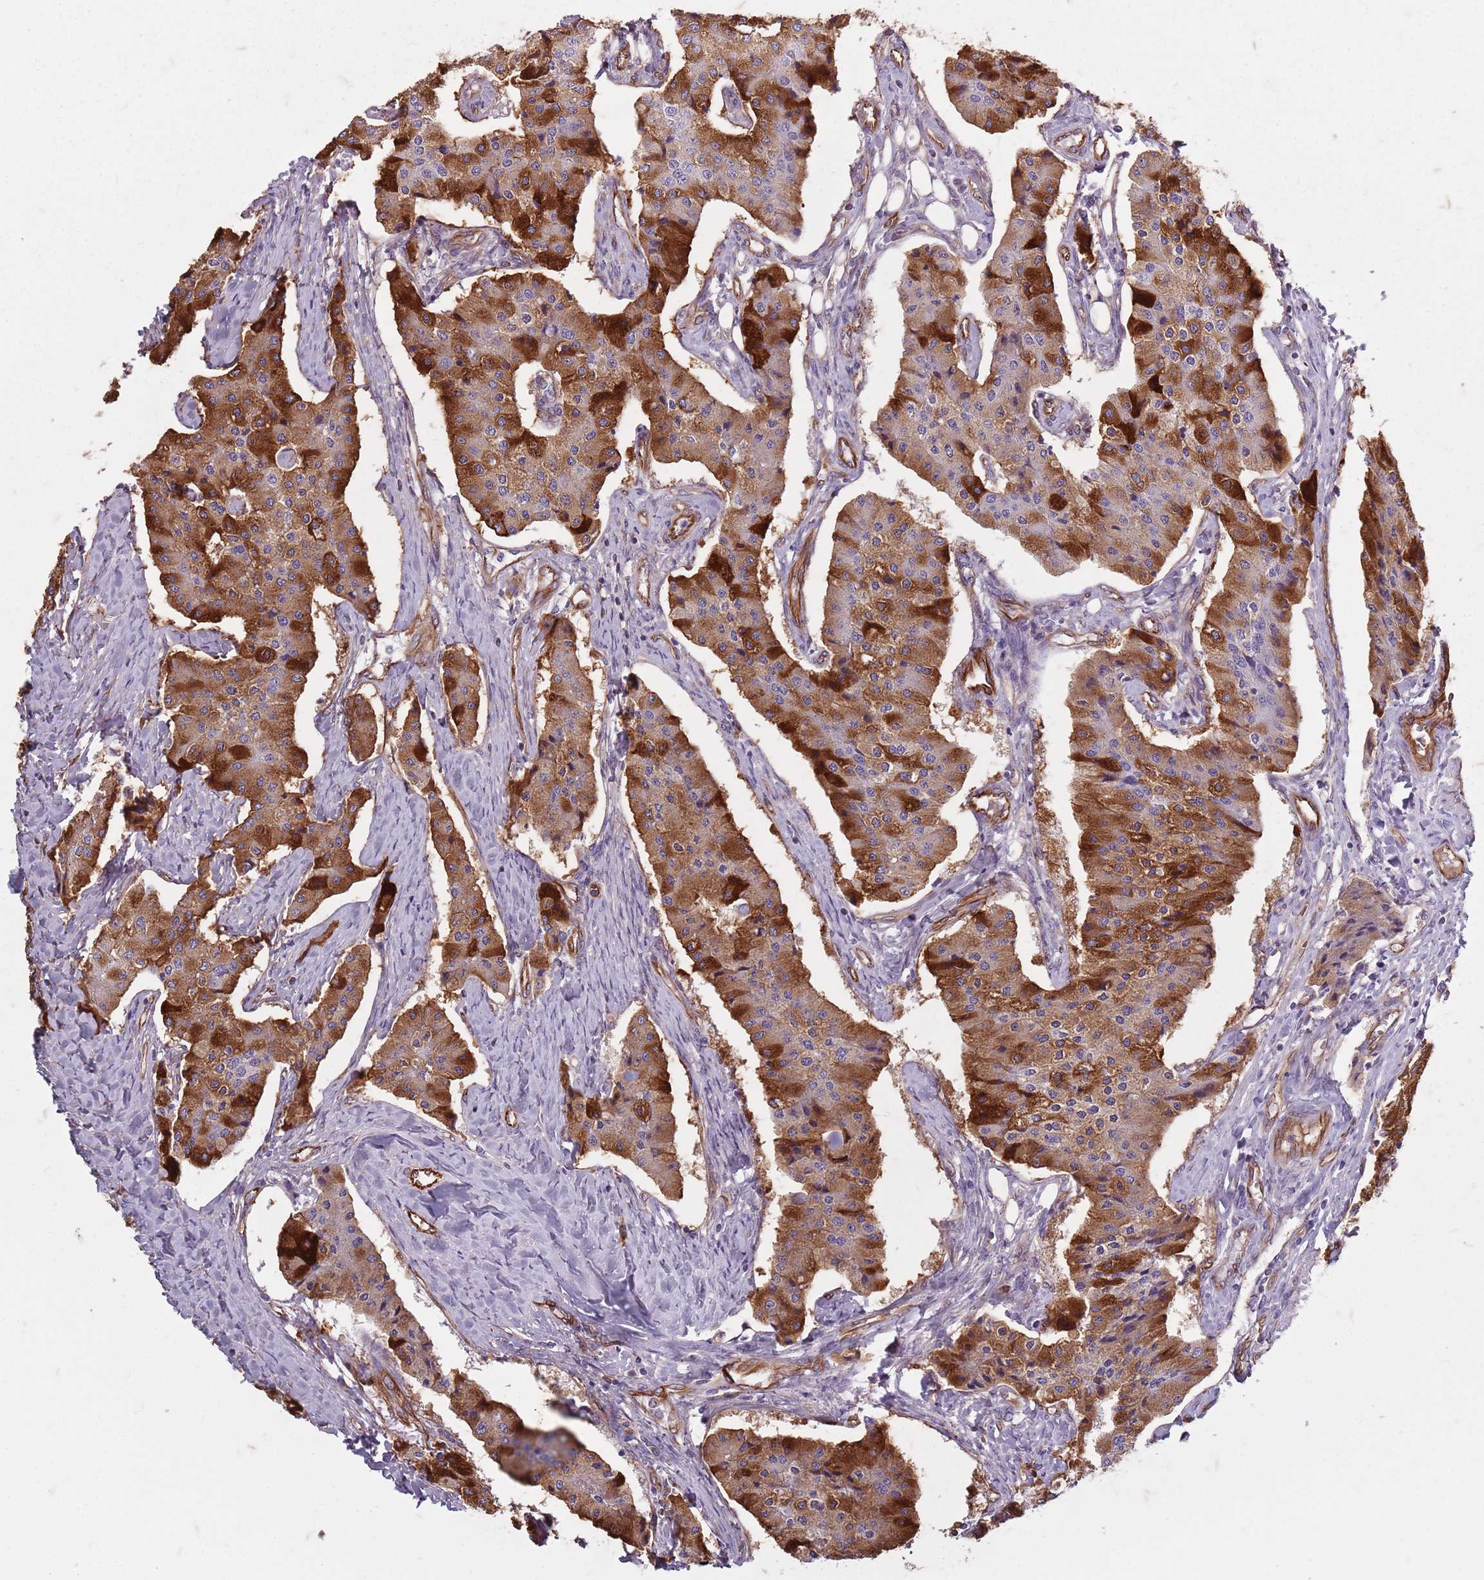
{"staining": {"intensity": "strong", "quantity": ">75%", "location": "cytoplasmic/membranous"}, "tissue": "carcinoid", "cell_type": "Tumor cells", "image_type": "cancer", "snomed": [{"axis": "morphology", "description": "Carcinoid, malignant, NOS"}, {"axis": "topography", "description": "Colon"}], "caption": "IHC (DAB (3,3'-diaminobenzidine)) staining of malignant carcinoid shows strong cytoplasmic/membranous protein staining in approximately >75% of tumor cells.", "gene": "TAS2R38", "patient": {"sex": "female", "age": 52}}